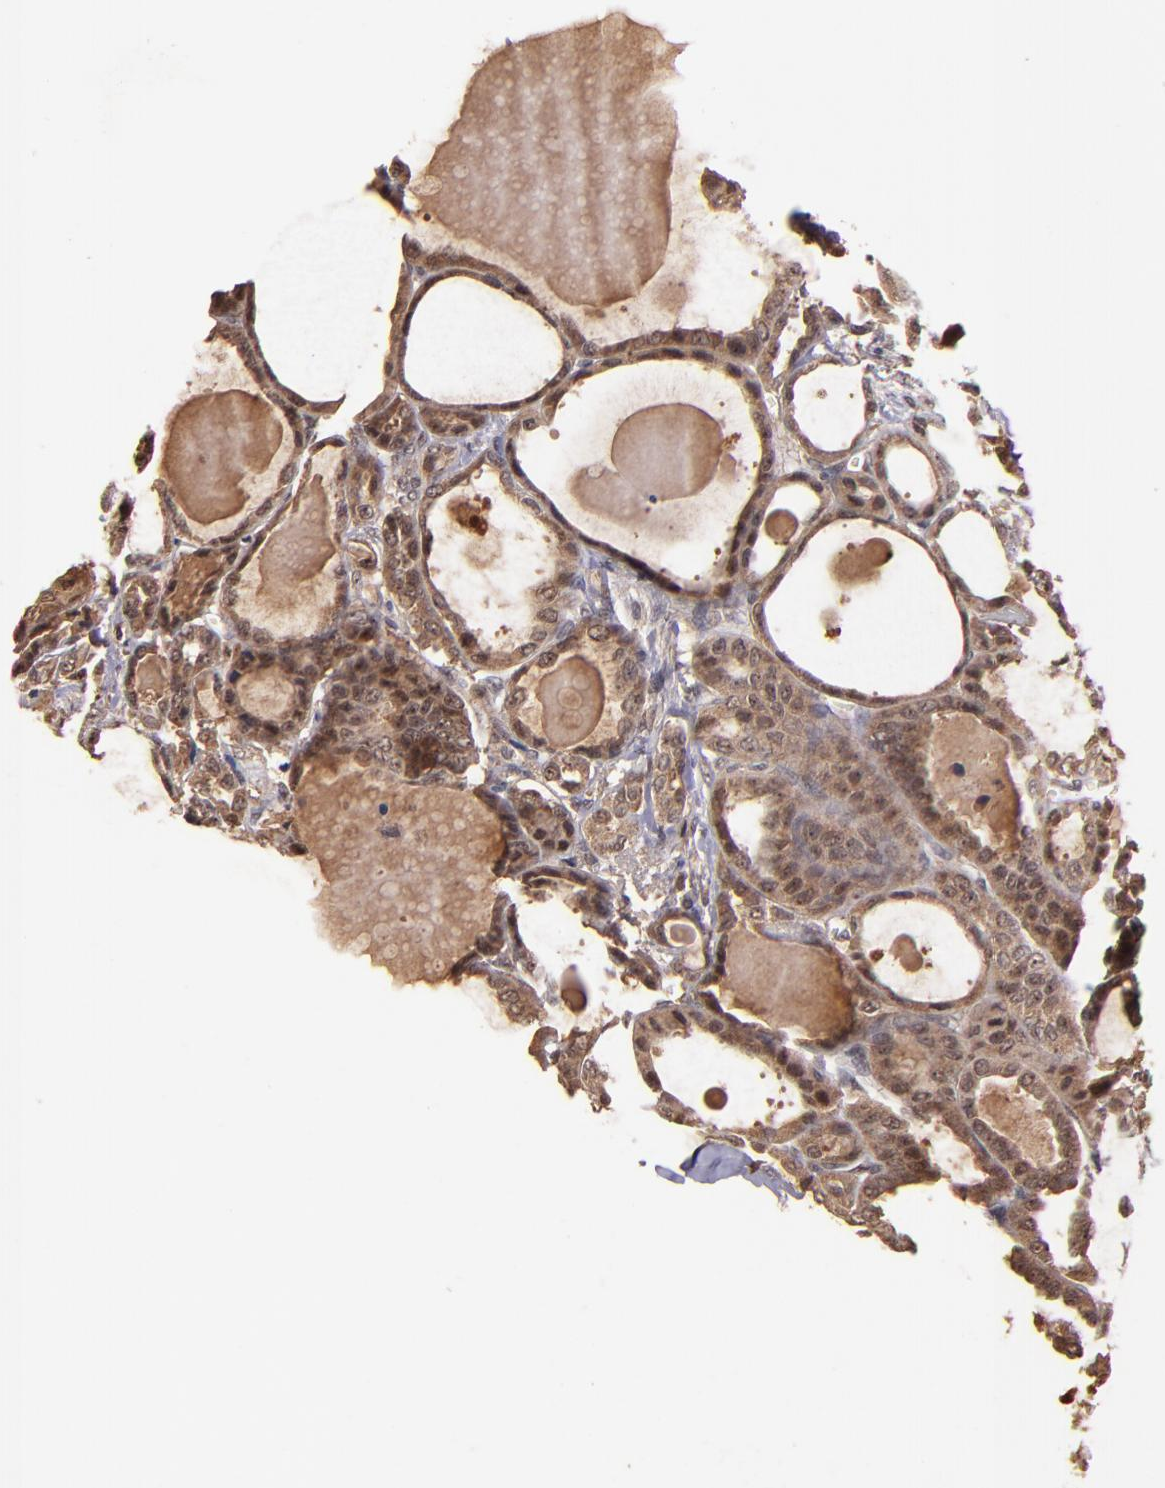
{"staining": {"intensity": "strong", "quantity": ">75%", "location": "cytoplasmic/membranous"}, "tissue": "thyroid cancer", "cell_type": "Tumor cells", "image_type": "cancer", "snomed": [{"axis": "morphology", "description": "Carcinoma, NOS"}, {"axis": "topography", "description": "Thyroid gland"}], "caption": "Carcinoma (thyroid) stained with DAB (3,3'-diaminobenzidine) immunohistochemistry shows high levels of strong cytoplasmic/membranous staining in about >75% of tumor cells.", "gene": "RIOK3", "patient": {"sex": "female", "age": 91}}